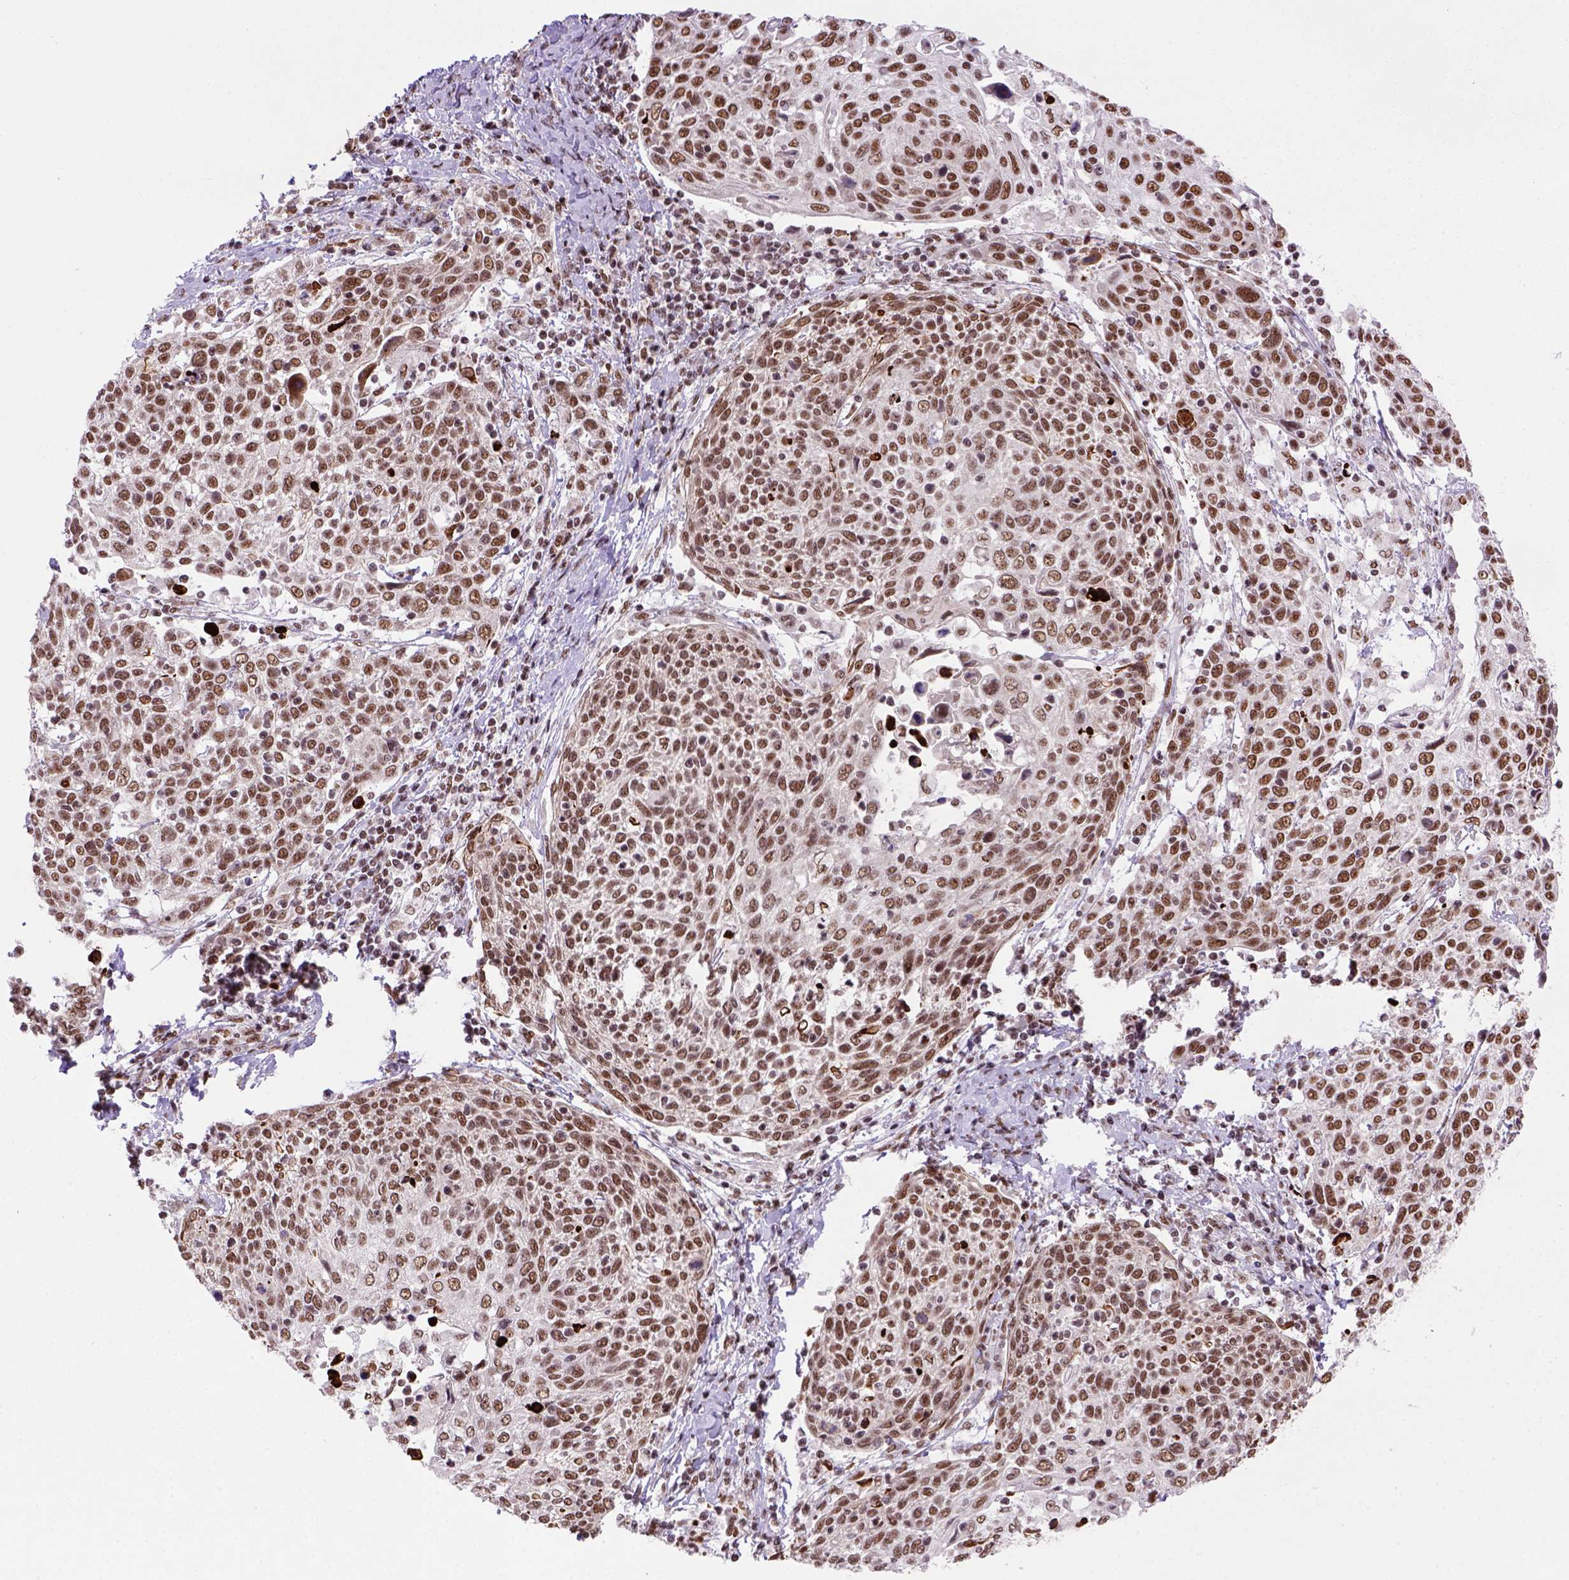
{"staining": {"intensity": "moderate", "quantity": ">75%", "location": "nuclear"}, "tissue": "cervical cancer", "cell_type": "Tumor cells", "image_type": "cancer", "snomed": [{"axis": "morphology", "description": "Squamous cell carcinoma, NOS"}, {"axis": "topography", "description": "Cervix"}], "caption": "DAB (3,3'-diaminobenzidine) immunohistochemical staining of squamous cell carcinoma (cervical) shows moderate nuclear protein staining in about >75% of tumor cells.", "gene": "NSMCE2", "patient": {"sex": "female", "age": 61}}